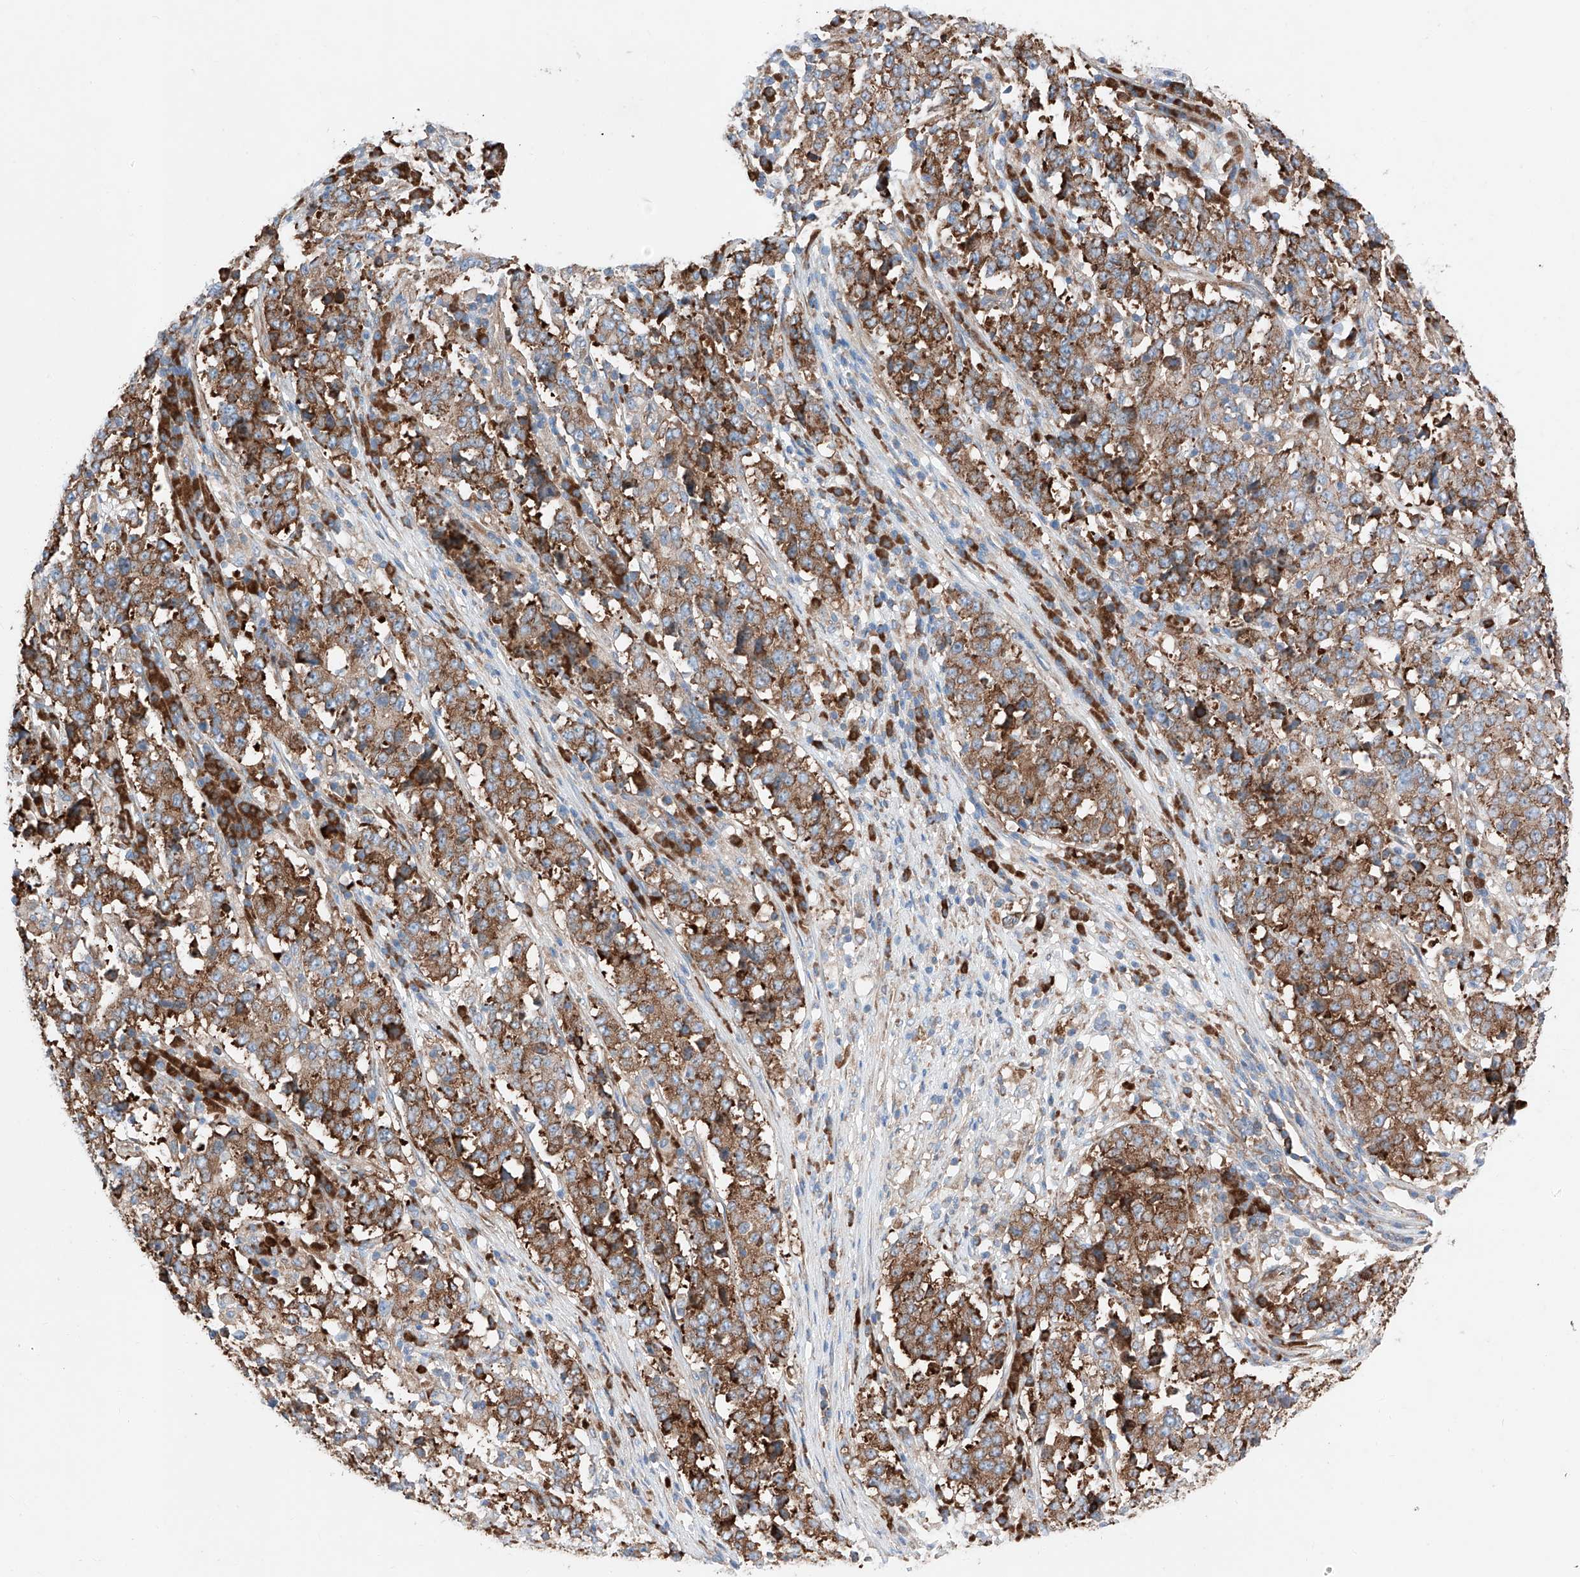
{"staining": {"intensity": "moderate", "quantity": ">75%", "location": "cytoplasmic/membranous"}, "tissue": "stomach cancer", "cell_type": "Tumor cells", "image_type": "cancer", "snomed": [{"axis": "morphology", "description": "Adenocarcinoma, NOS"}, {"axis": "topography", "description": "Stomach"}], "caption": "Moderate cytoplasmic/membranous expression for a protein is present in approximately >75% of tumor cells of stomach adenocarcinoma using immunohistochemistry (IHC).", "gene": "CRELD1", "patient": {"sex": "male", "age": 59}}